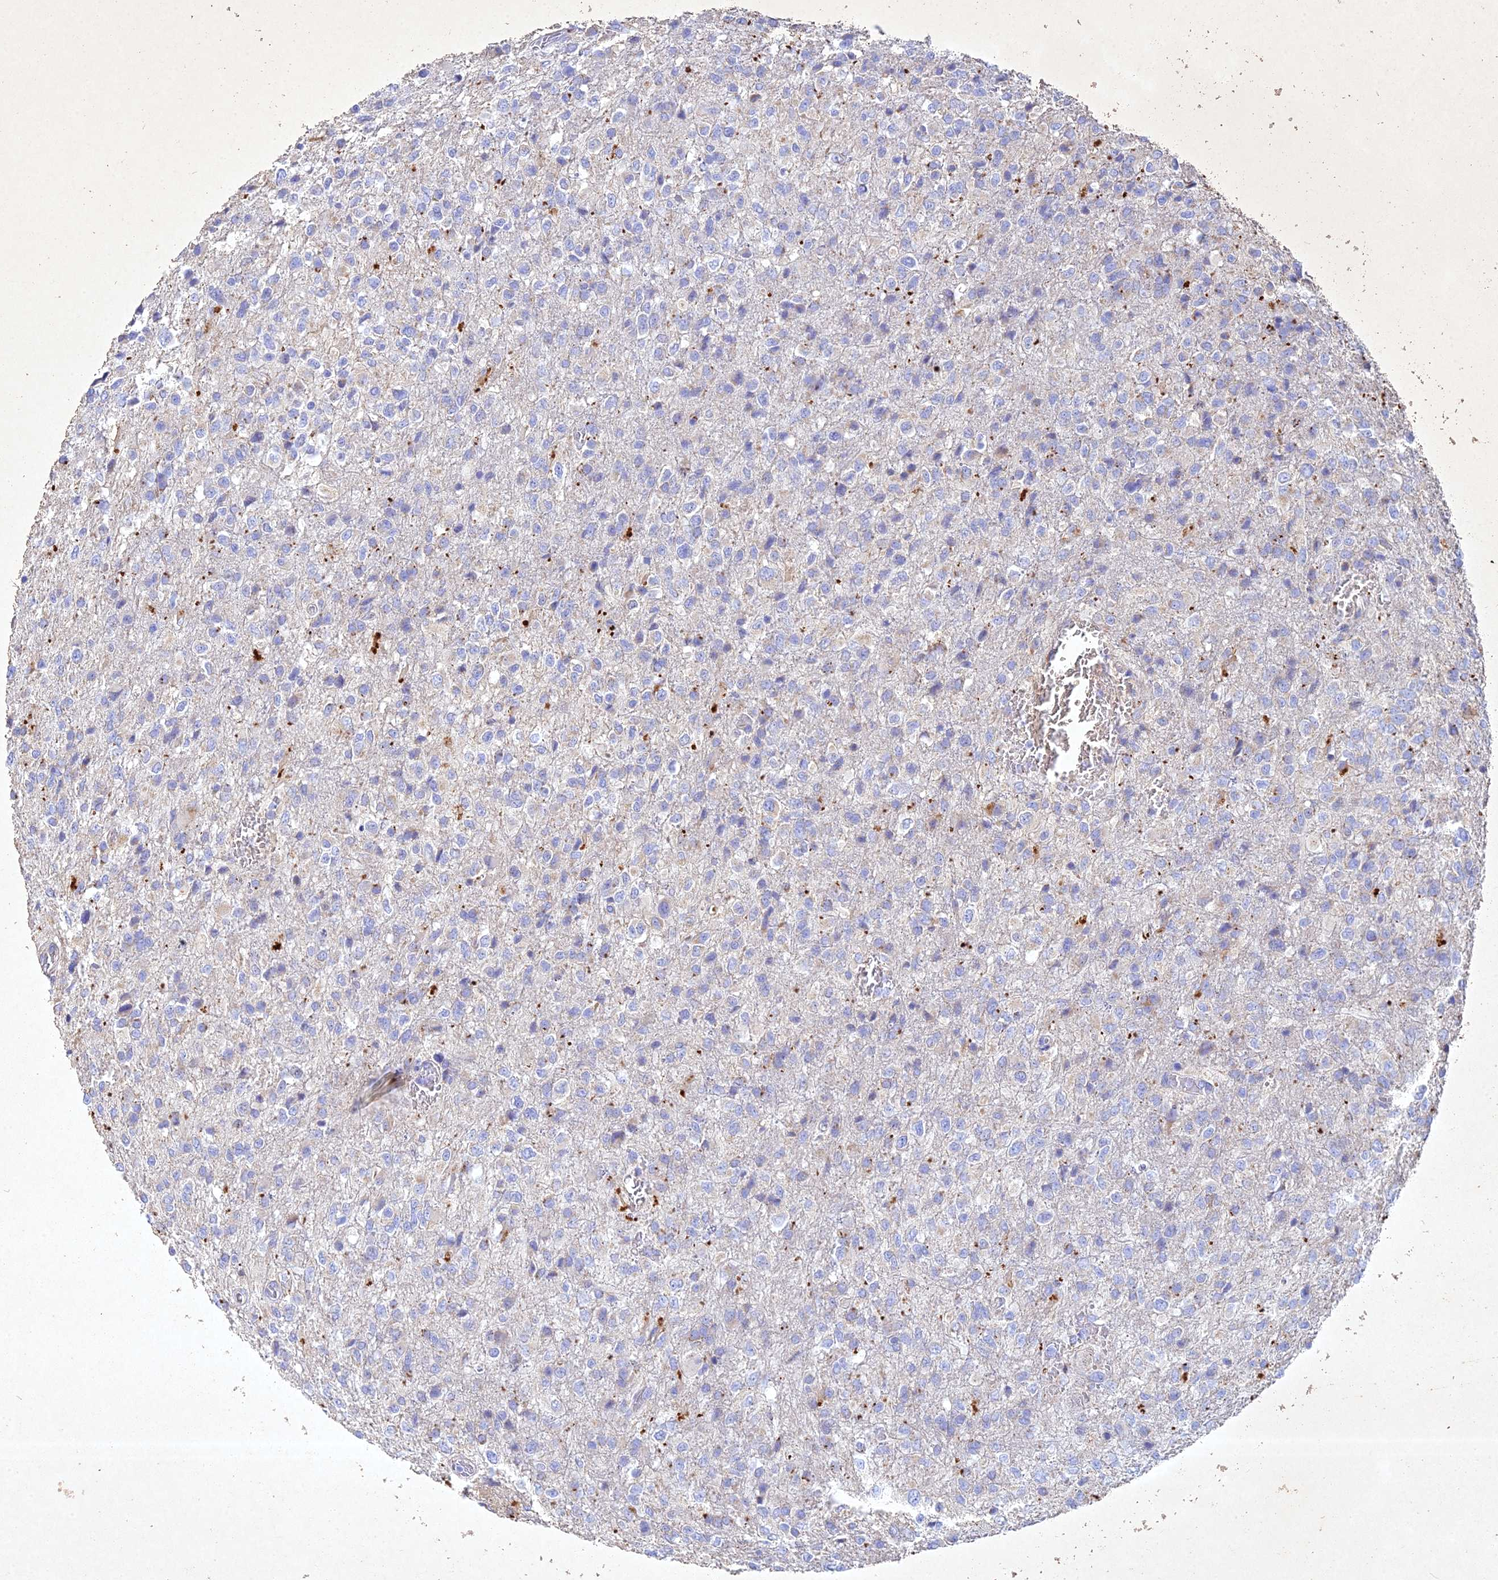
{"staining": {"intensity": "negative", "quantity": "none", "location": "none"}, "tissue": "glioma", "cell_type": "Tumor cells", "image_type": "cancer", "snomed": [{"axis": "morphology", "description": "Glioma, malignant, High grade"}, {"axis": "topography", "description": "Brain"}], "caption": "The histopathology image reveals no staining of tumor cells in glioma.", "gene": "NDUFV1", "patient": {"sex": "female", "age": 74}}